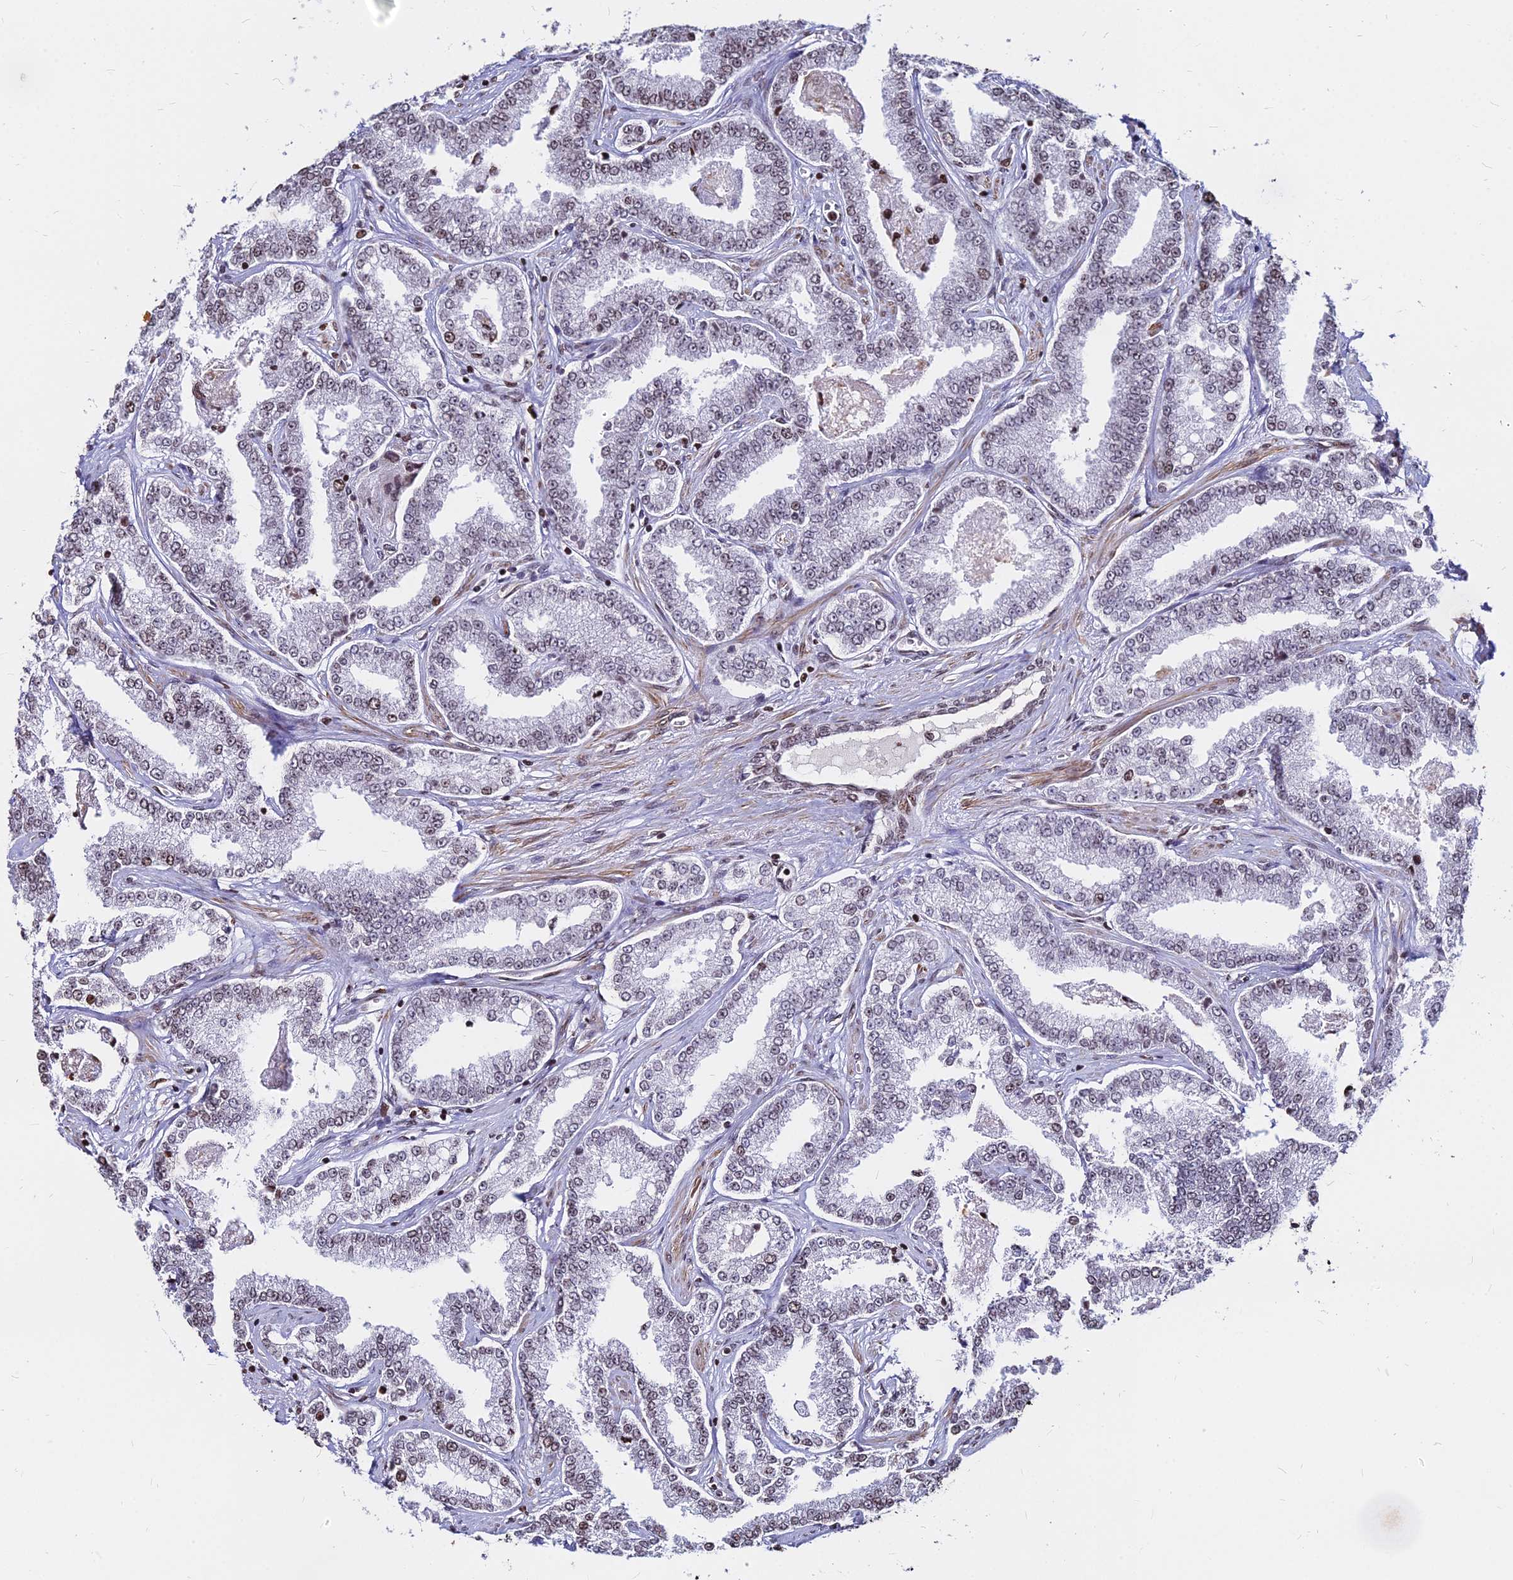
{"staining": {"intensity": "weak", "quantity": "25%-75%", "location": "nuclear"}, "tissue": "prostate cancer", "cell_type": "Tumor cells", "image_type": "cancer", "snomed": [{"axis": "morphology", "description": "Normal tissue, NOS"}, {"axis": "morphology", "description": "Adenocarcinoma, High grade"}, {"axis": "topography", "description": "Prostate"}], "caption": "Approximately 25%-75% of tumor cells in human prostate cancer (high-grade adenocarcinoma) reveal weak nuclear protein staining as visualized by brown immunohistochemical staining.", "gene": "NYAP2", "patient": {"sex": "male", "age": 83}}